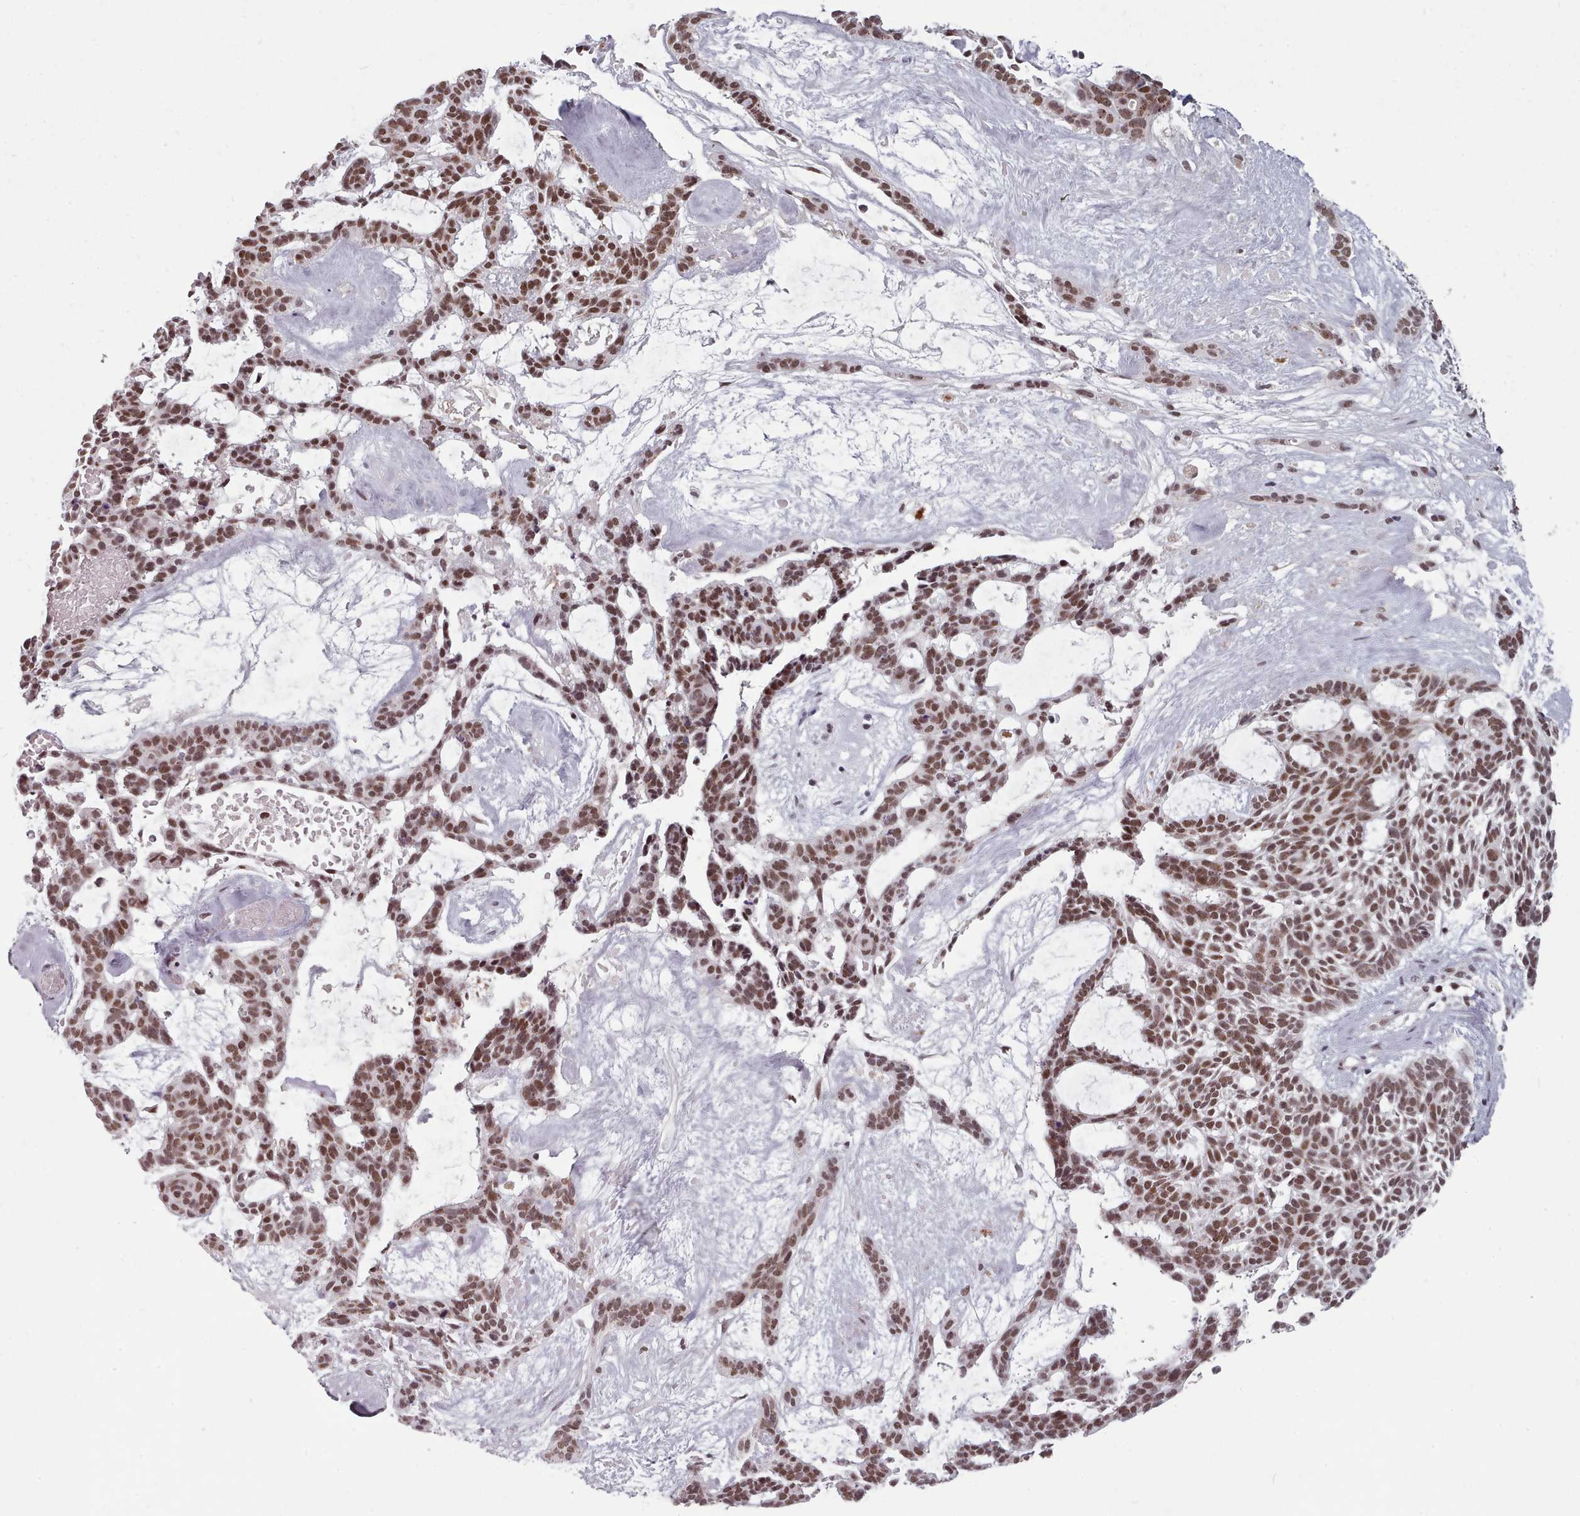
{"staining": {"intensity": "moderate", "quantity": ">75%", "location": "nuclear"}, "tissue": "skin cancer", "cell_type": "Tumor cells", "image_type": "cancer", "snomed": [{"axis": "morphology", "description": "Basal cell carcinoma"}, {"axis": "topography", "description": "Skin"}], "caption": "An image of skin basal cell carcinoma stained for a protein exhibits moderate nuclear brown staining in tumor cells. (DAB = brown stain, brightfield microscopy at high magnification).", "gene": "SRSF9", "patient": {"sex": "male", "age": 61}}